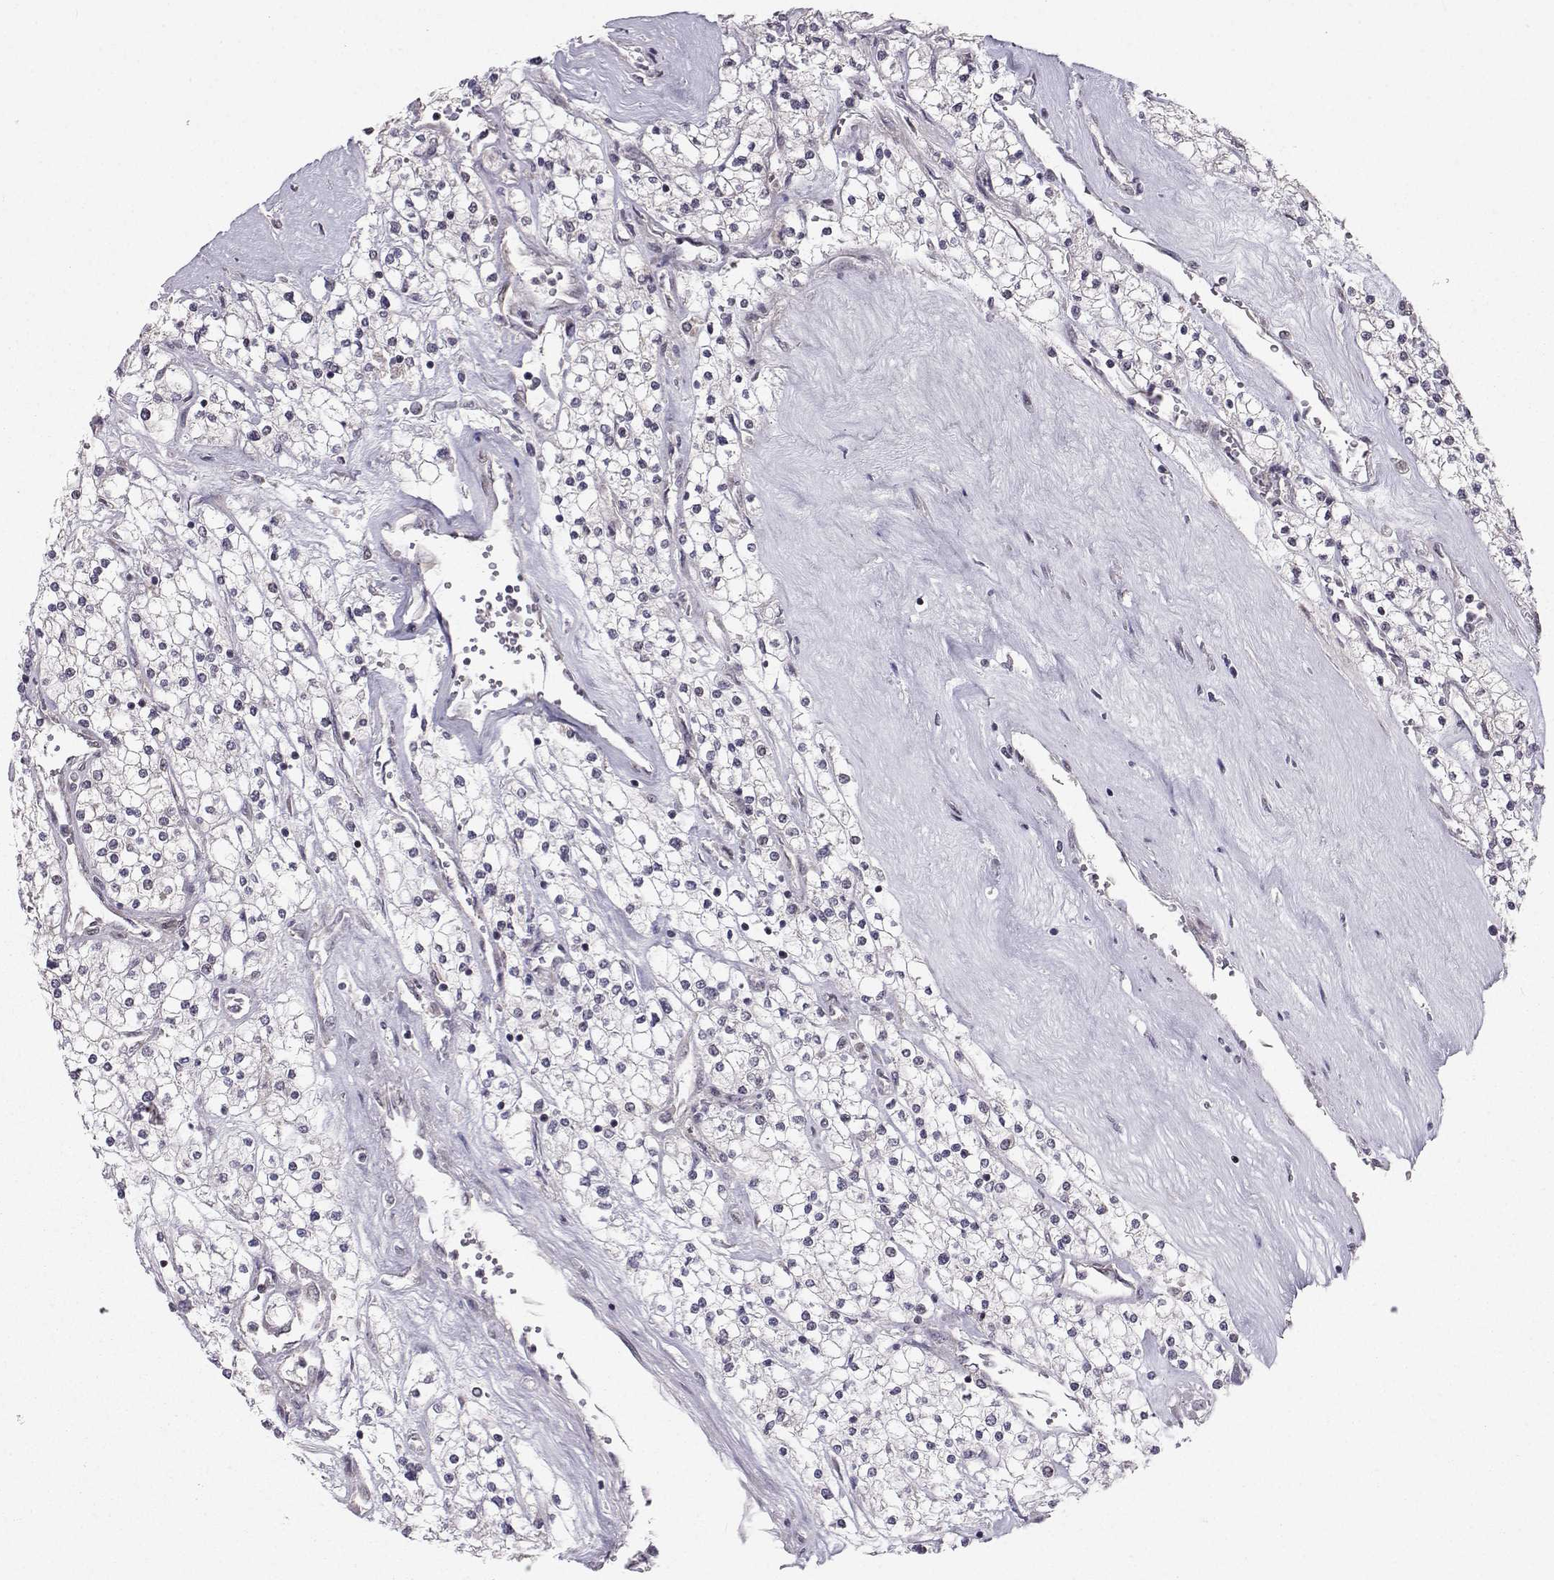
{"staining": {"intensity": "negative", "quantity": "none", "location": "none"}, "tissue": "renal cancer", "cell_type": "Tumor cells", "image_type": "cancer", "snomed": [{"axis": "morphology", "description": "Adenocarcinoma, NOS"}, {"axis": "topography", "description": "Kidney"}], "caption": "Tumor cells are negative for brown protein staining in renal cancer. (IHC, brightfield microscopy, high magnification).", "gene": "PKN2", "patient": {"sex": "male", "age": 80}}